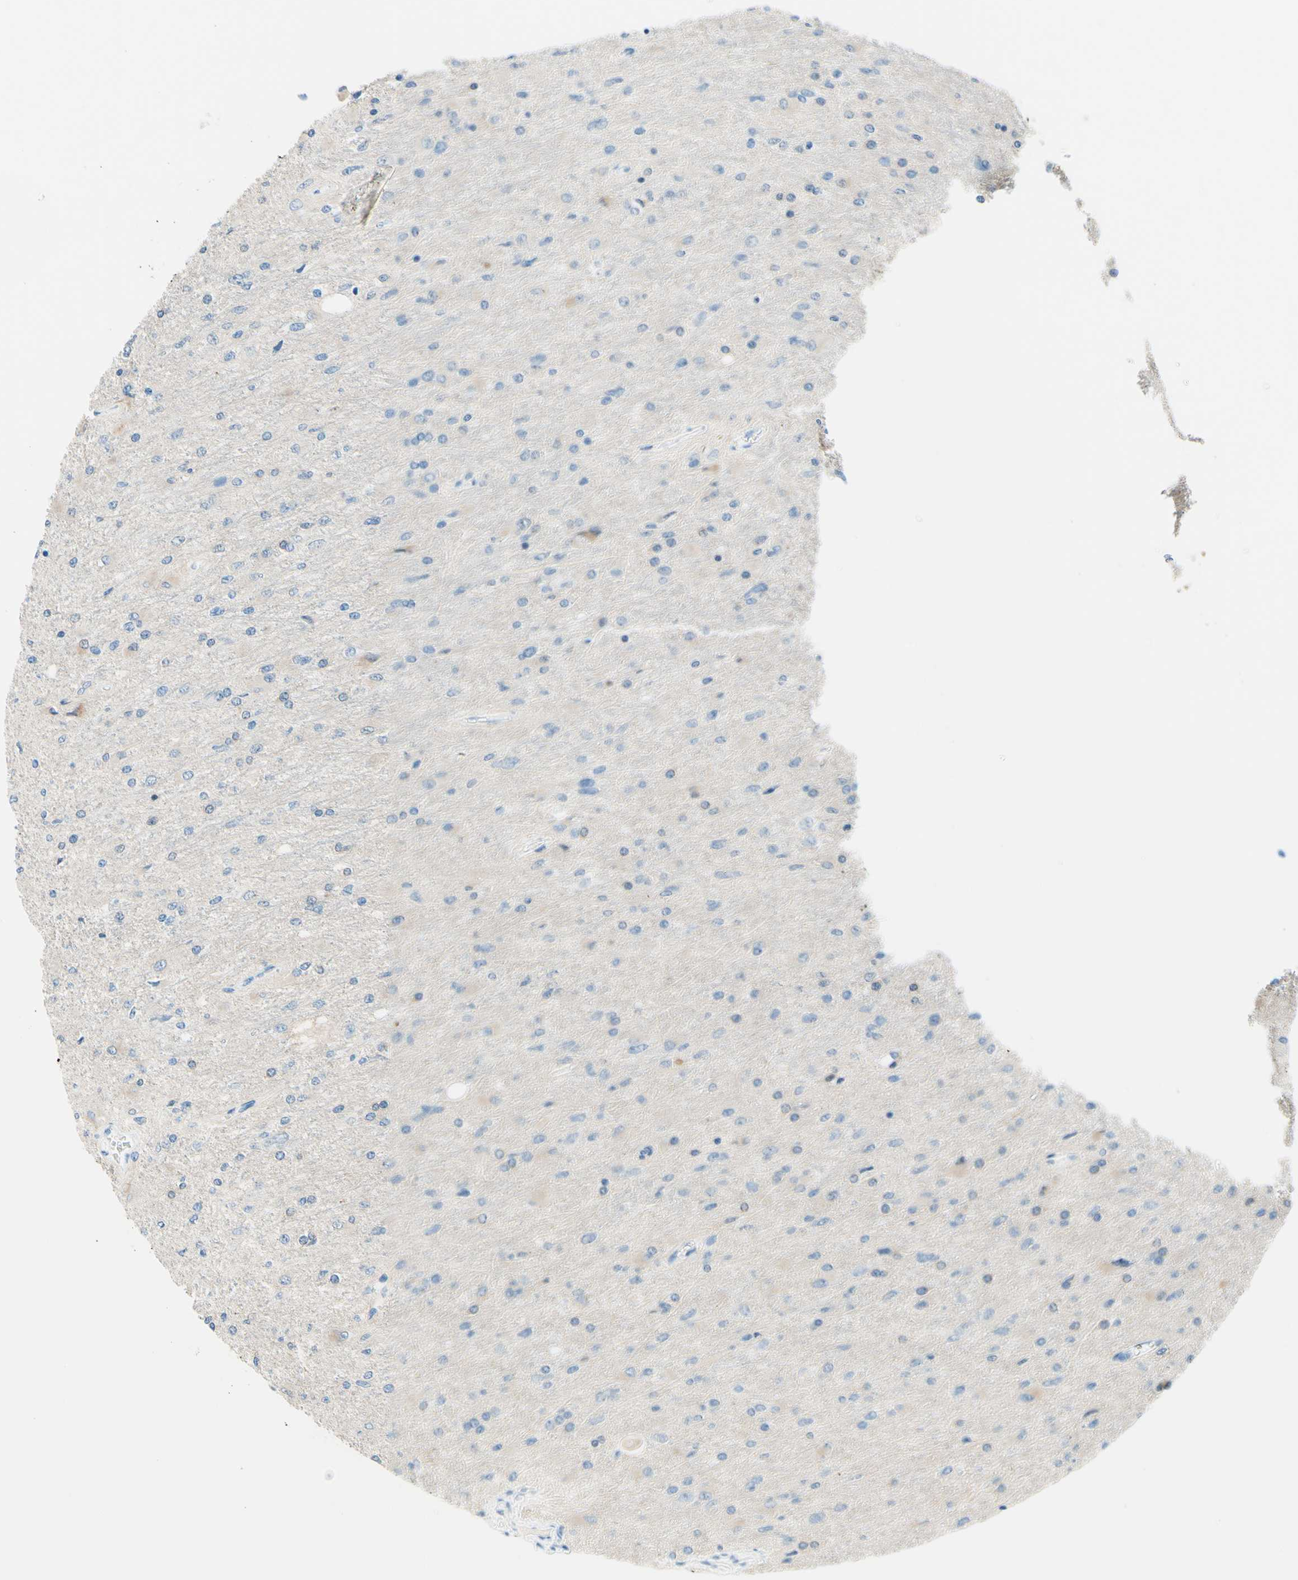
{"staining": {"intensity": "weak", "quantity": "<25%", "location": "cytoplasmic/membranous"}, "tissue": "glioma", "cell_type": "Tumor cells", "image_type": "cancer", "snomed": [{"axis": "morphology", "description": "Glioma, malignant, High grade"}, {"axis": "topography", "description": "Cerebral cortex"}], "caption": "Tumor cells show no significant protein staining in malignant high-grade glioma. The staining is performed using DAB brown chromogen with nuclei counter-stained in using hematoxylin.", "gene": "PASD1", "patient": {"sex": "female", "age": 36}}